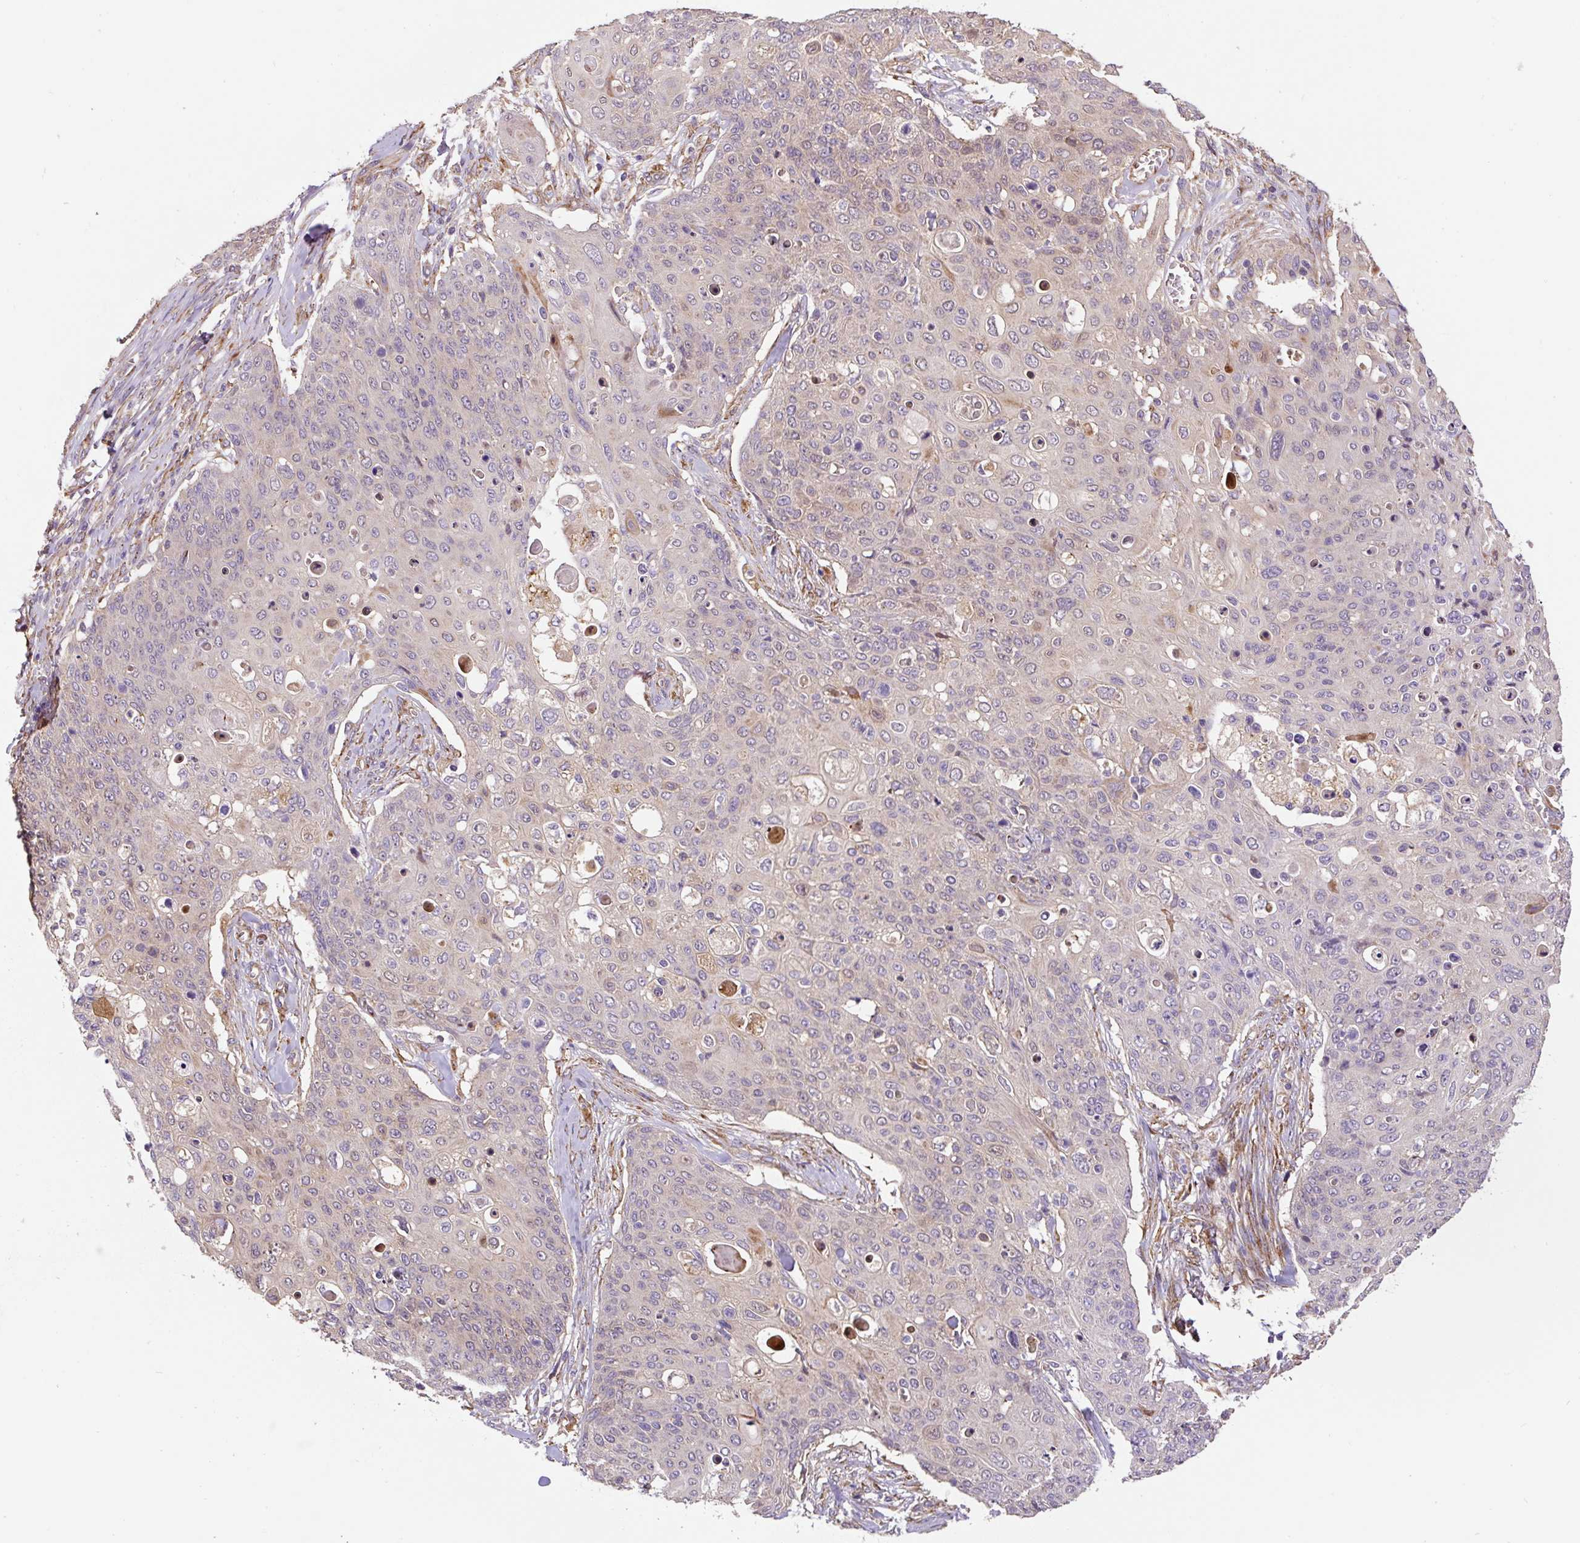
{"staining": {"intensity": "negative", "quantity": "none", "location": "none"}, "tissue": "skin cancer", "cell_type": "Tumor cells", "image_type": "cancer", "snomed": [{"axis": "morphology", "description": "Squamous cell carcinoma, NOS"}, {"axis": "topography", "description": "Skin"}, {"axis": "topography", "description": "Vulva"}], "caption": "Immunohistochemical staining of skin squamous cell carcinoma exhibits no significant positivity in tumor cells.", "gene": "RNF170", "patient": {"sex": "female", "age": 85}}